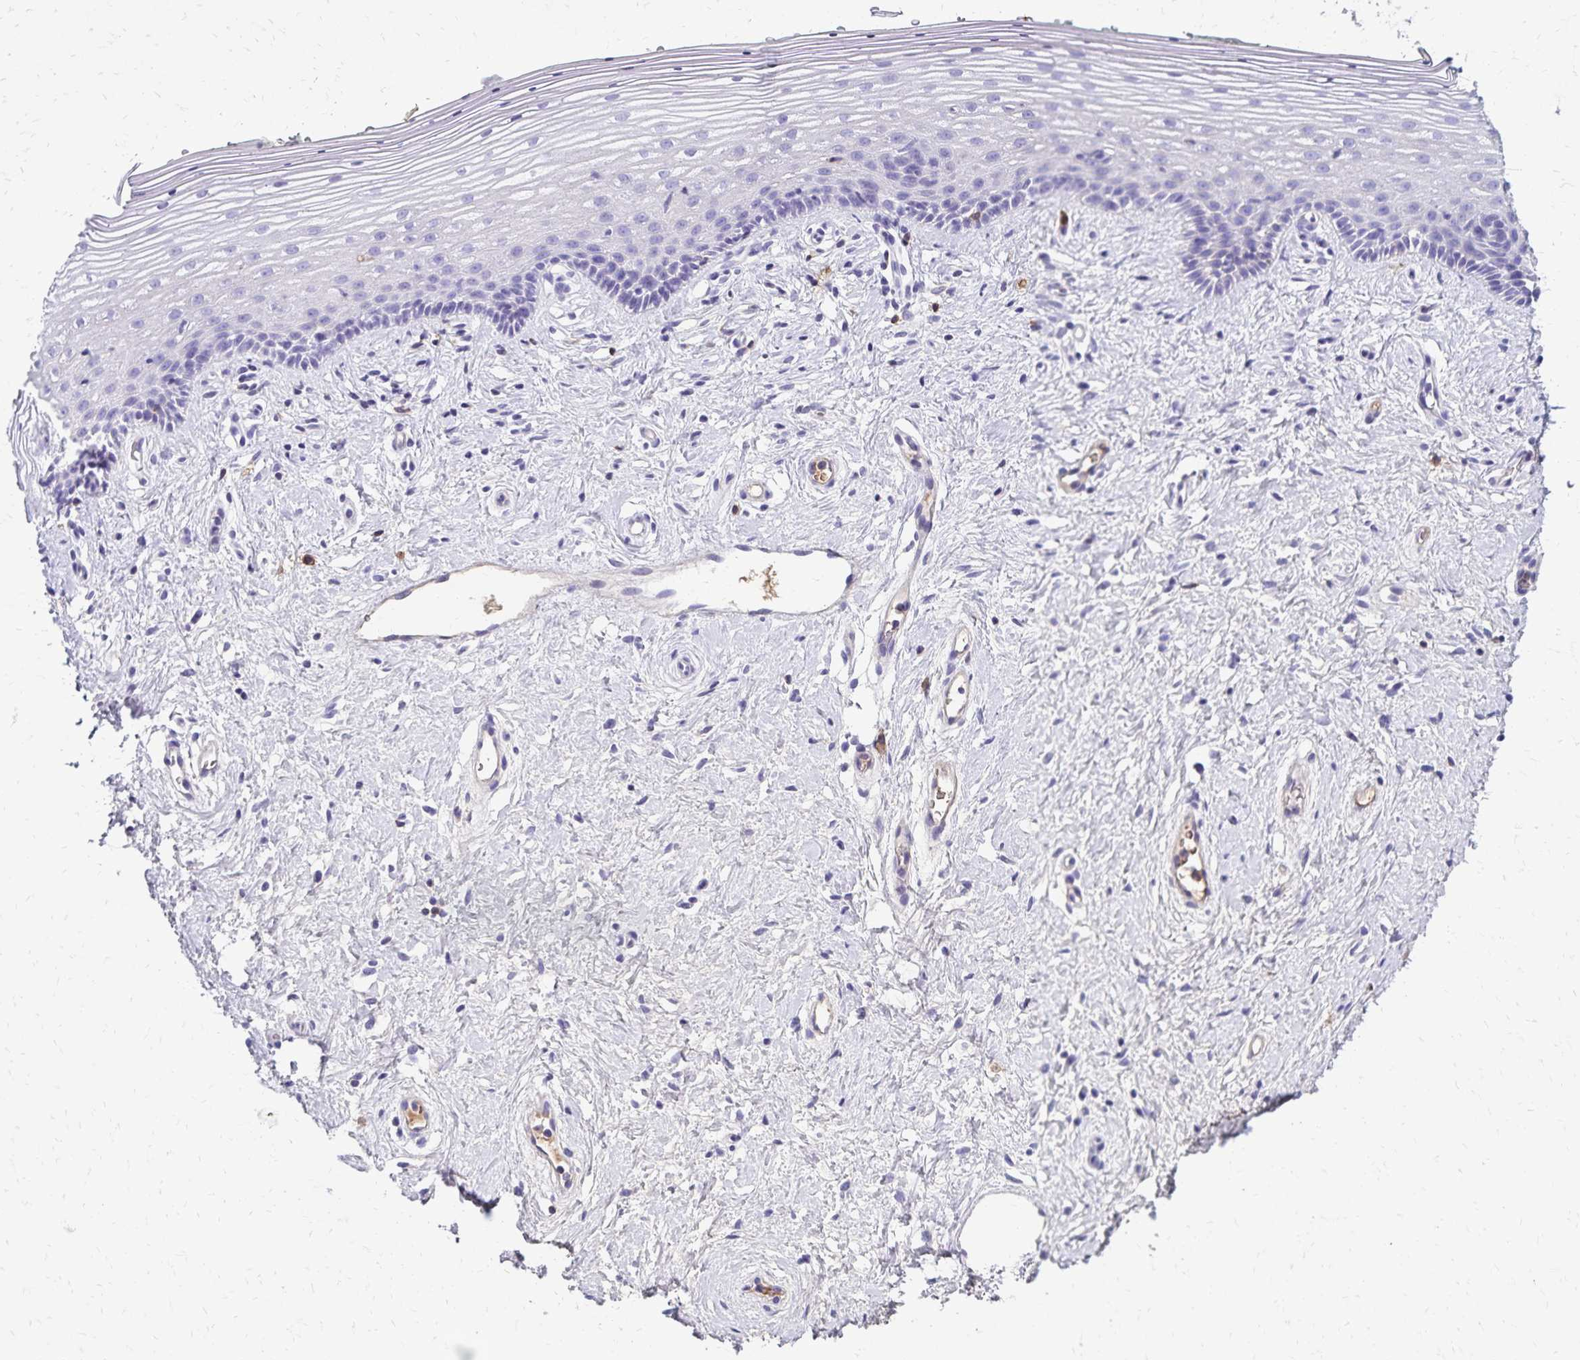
{"staining": {"intensity": "negative", "quantity": "none", "location": "none"}, "tissue": "vagina", "cell_type": "Squamous epithelial cells", "image_type": "normal", "snomed": [{"axis": "morphology", "description": "Normal tissue, NOS"}, {"axis": "topography", "description": "Vagina"}], "caption": "High magnification brightfield microscopy of unremarkable vagina stained with DAB (brown) and counterstained with hematoxylin (blue): squamous epithelial cells show no significant positivity. Nuclei are stained in blue.", "gene": "CD27", "patient": {"sex": "female", "age": 42}}